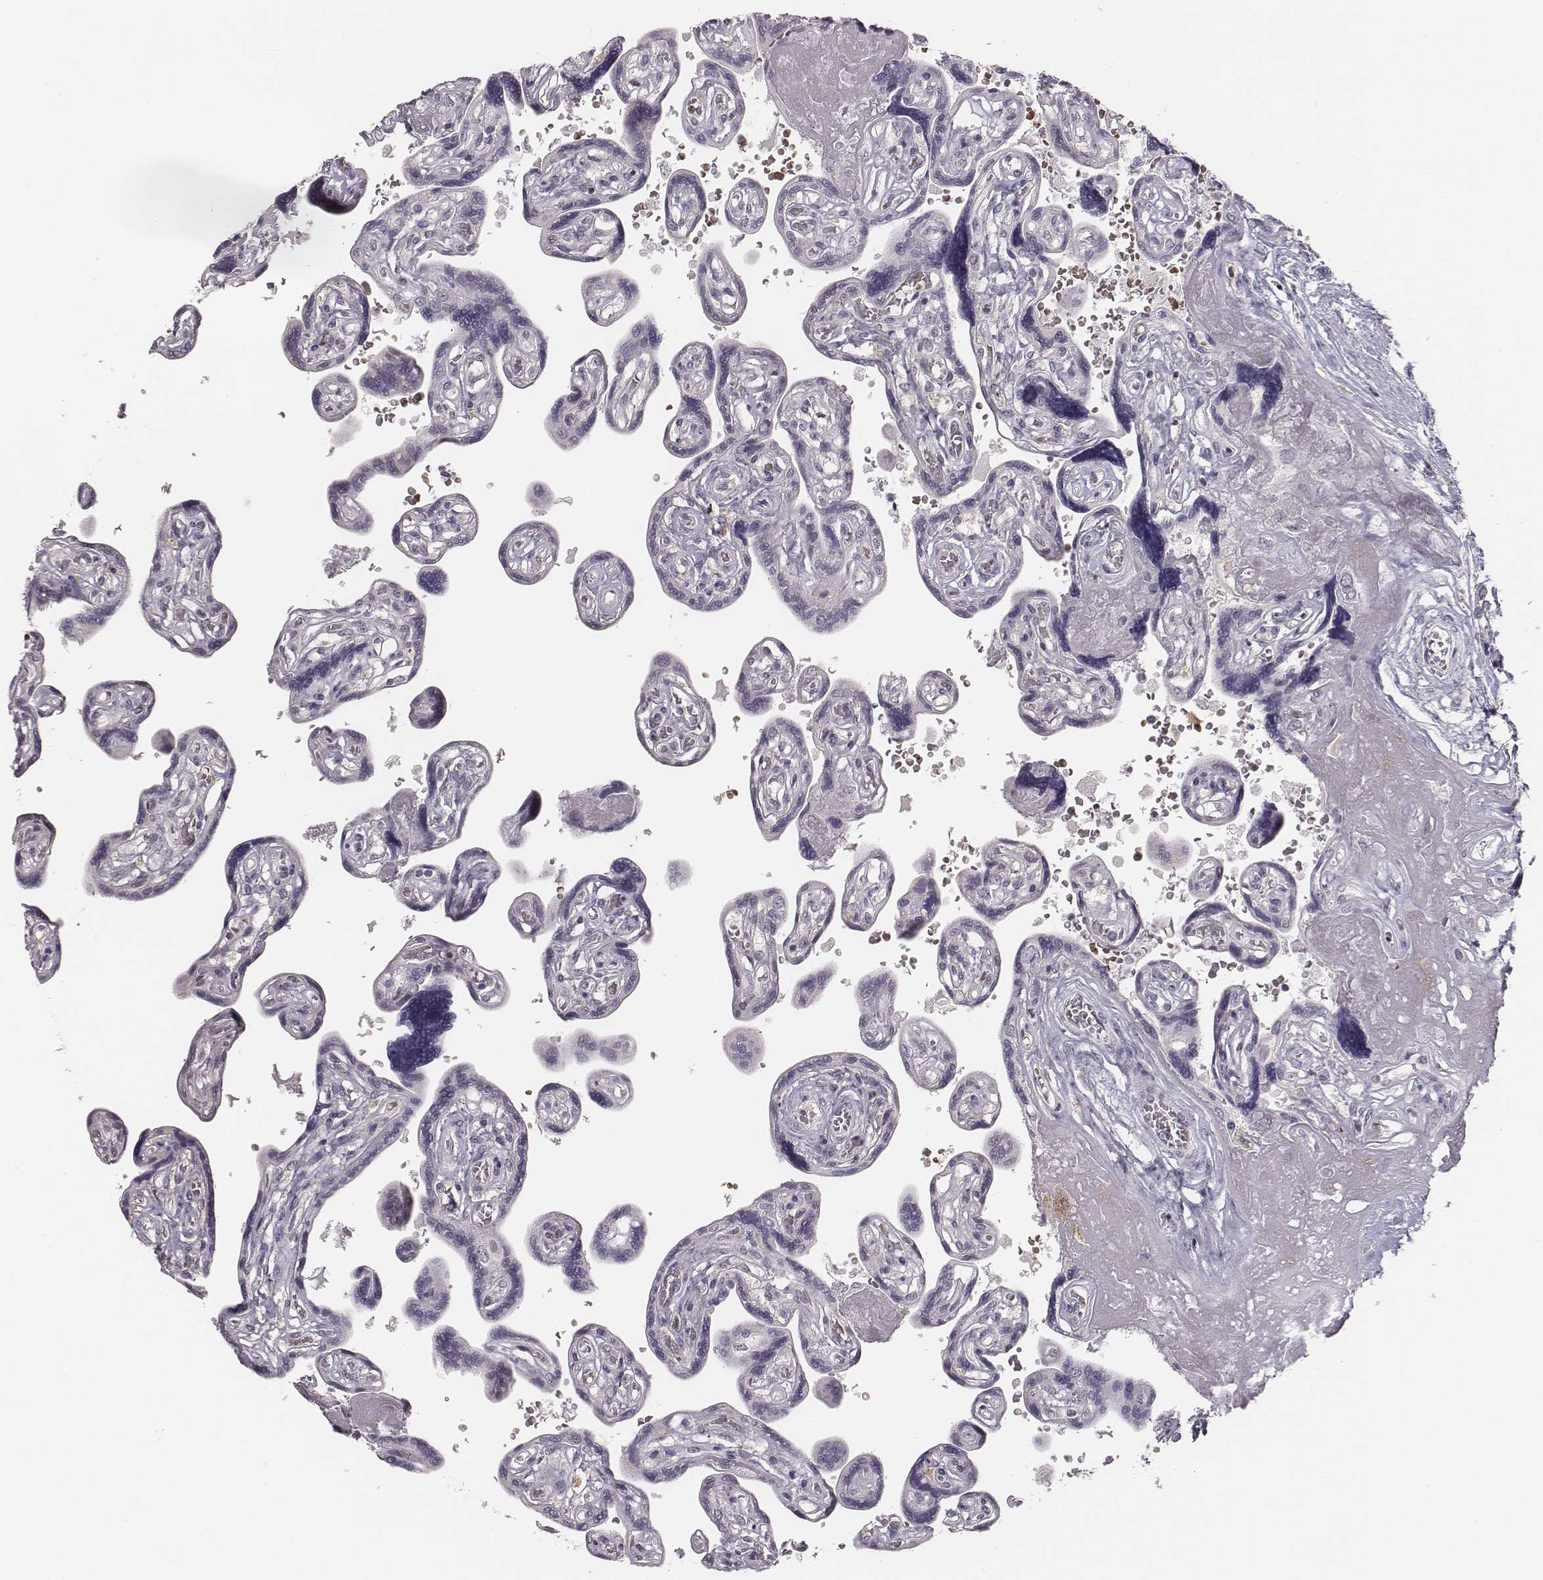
{"staining": {"intensity": "negative", "quantity": "none", "location": "none"}, "tissue": "placenta", "cell_type": "Decidual cells", "image_type": "normal", "snomed": [{"axis": "morphology", "description": "Normal tissue, NOS"}, {"axis": "topography", "description": "Placenta"}], "caption": "The image reveals no staining of decidual cells in benign placenta. (Brightfield microscopy of DAB (3,3'-diaminobenzidine) immunohistochemistry at high magnification).", "gene": "NIFK", "patient": {"sex": "female", "age": 32}}